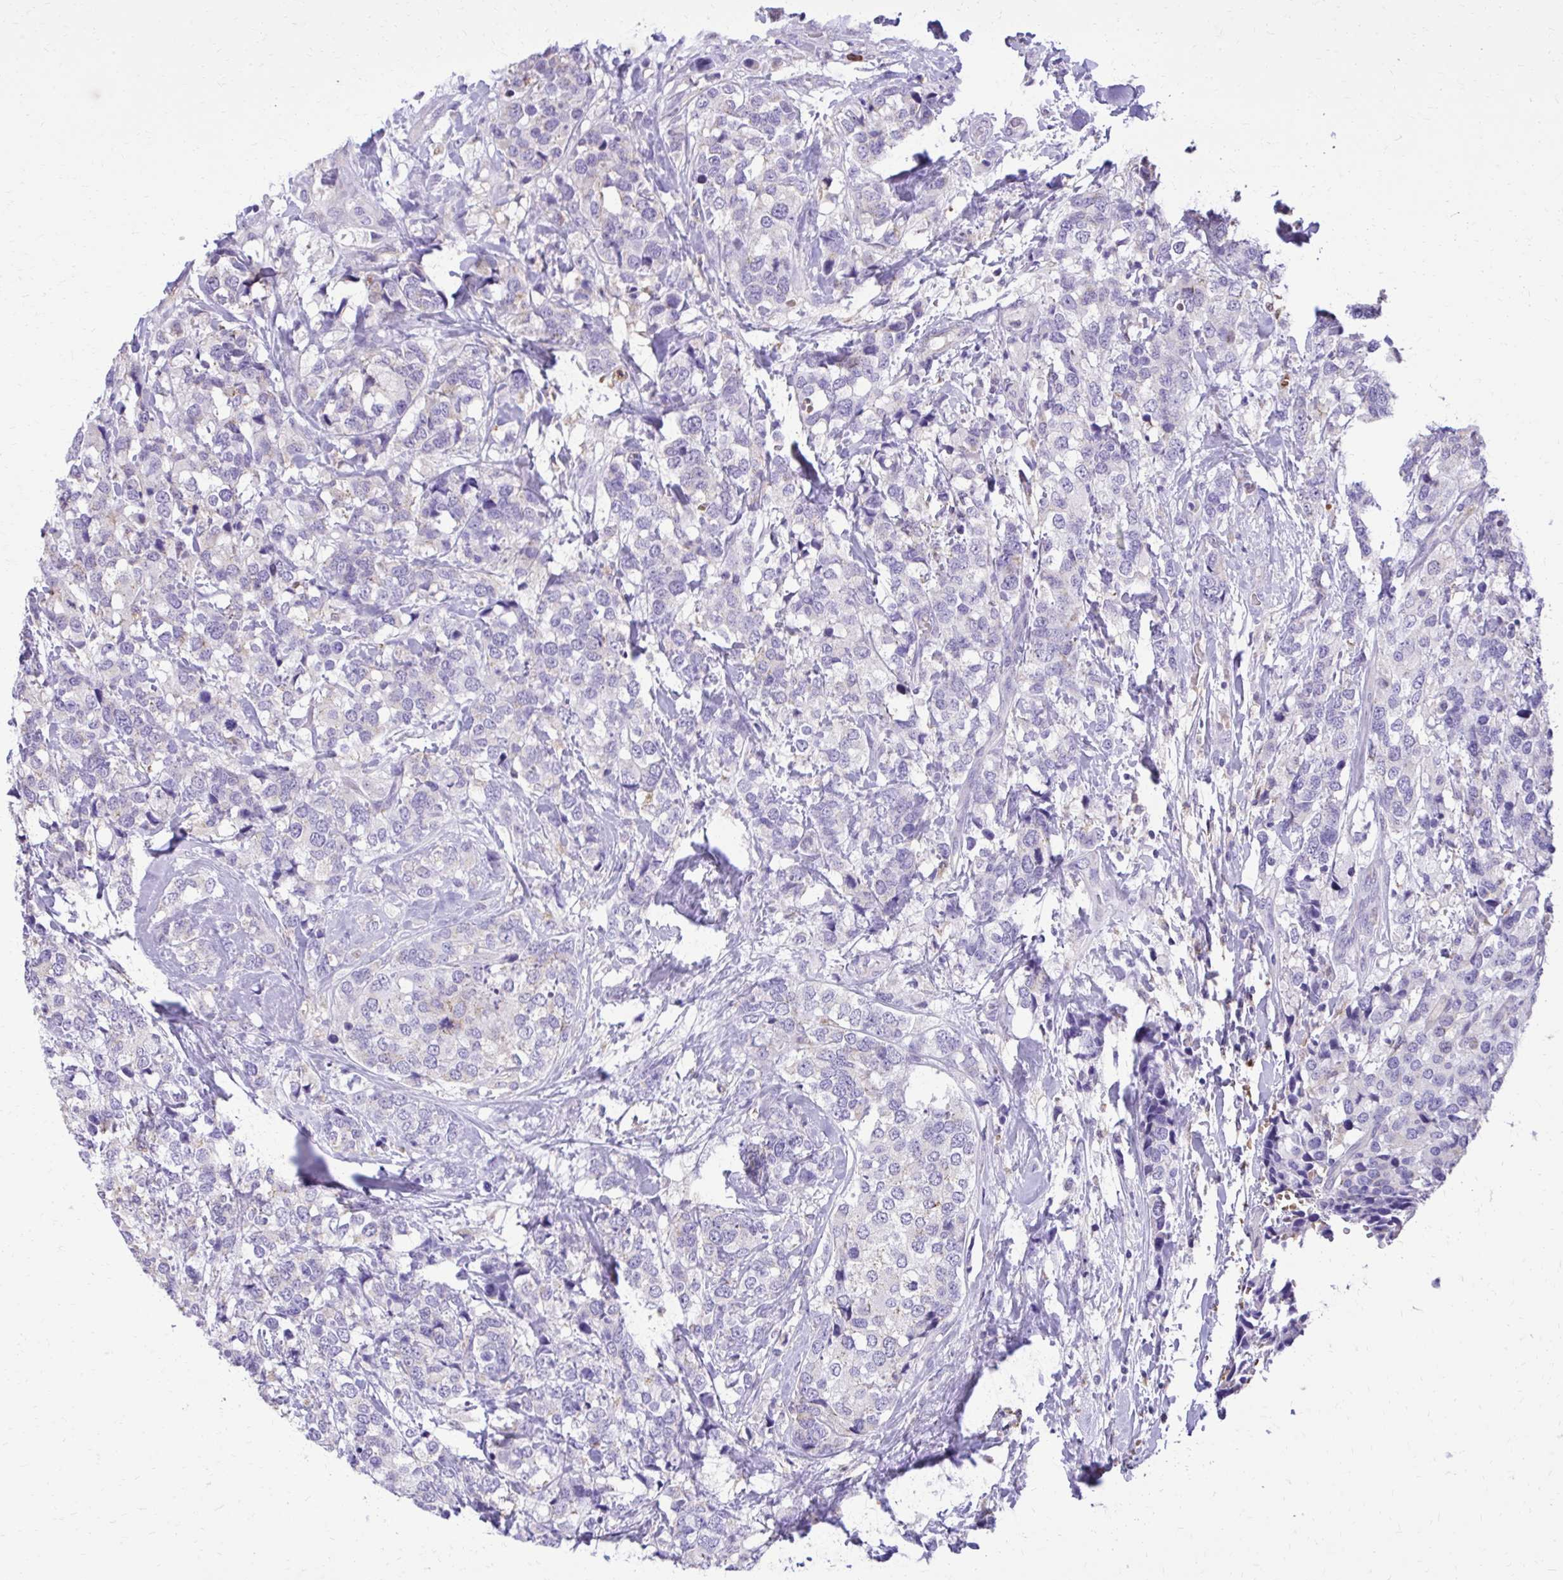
{"staining": {"intensity": "negative", "quantity": "none", "location": "none"}, "tissue": "breast cancer", "cell_type": "Tumor cells", "image_type": "cancer", "snomed": [{"axis": "morphology", "description": "Lobular carcinoma"}, {"axis": "topography", "description": "Breast"}], "caption": "The histopathology image exhibits no staining of tumor cells in breast lobular carcinoma. The staining was performed using DAB to visualize the protein expression in brown, while the nuclei were stained in blue with hematoxylin (Magnification: 20x).", "gene": "CAT", "patient": {"sex": "female", "age": 59}}